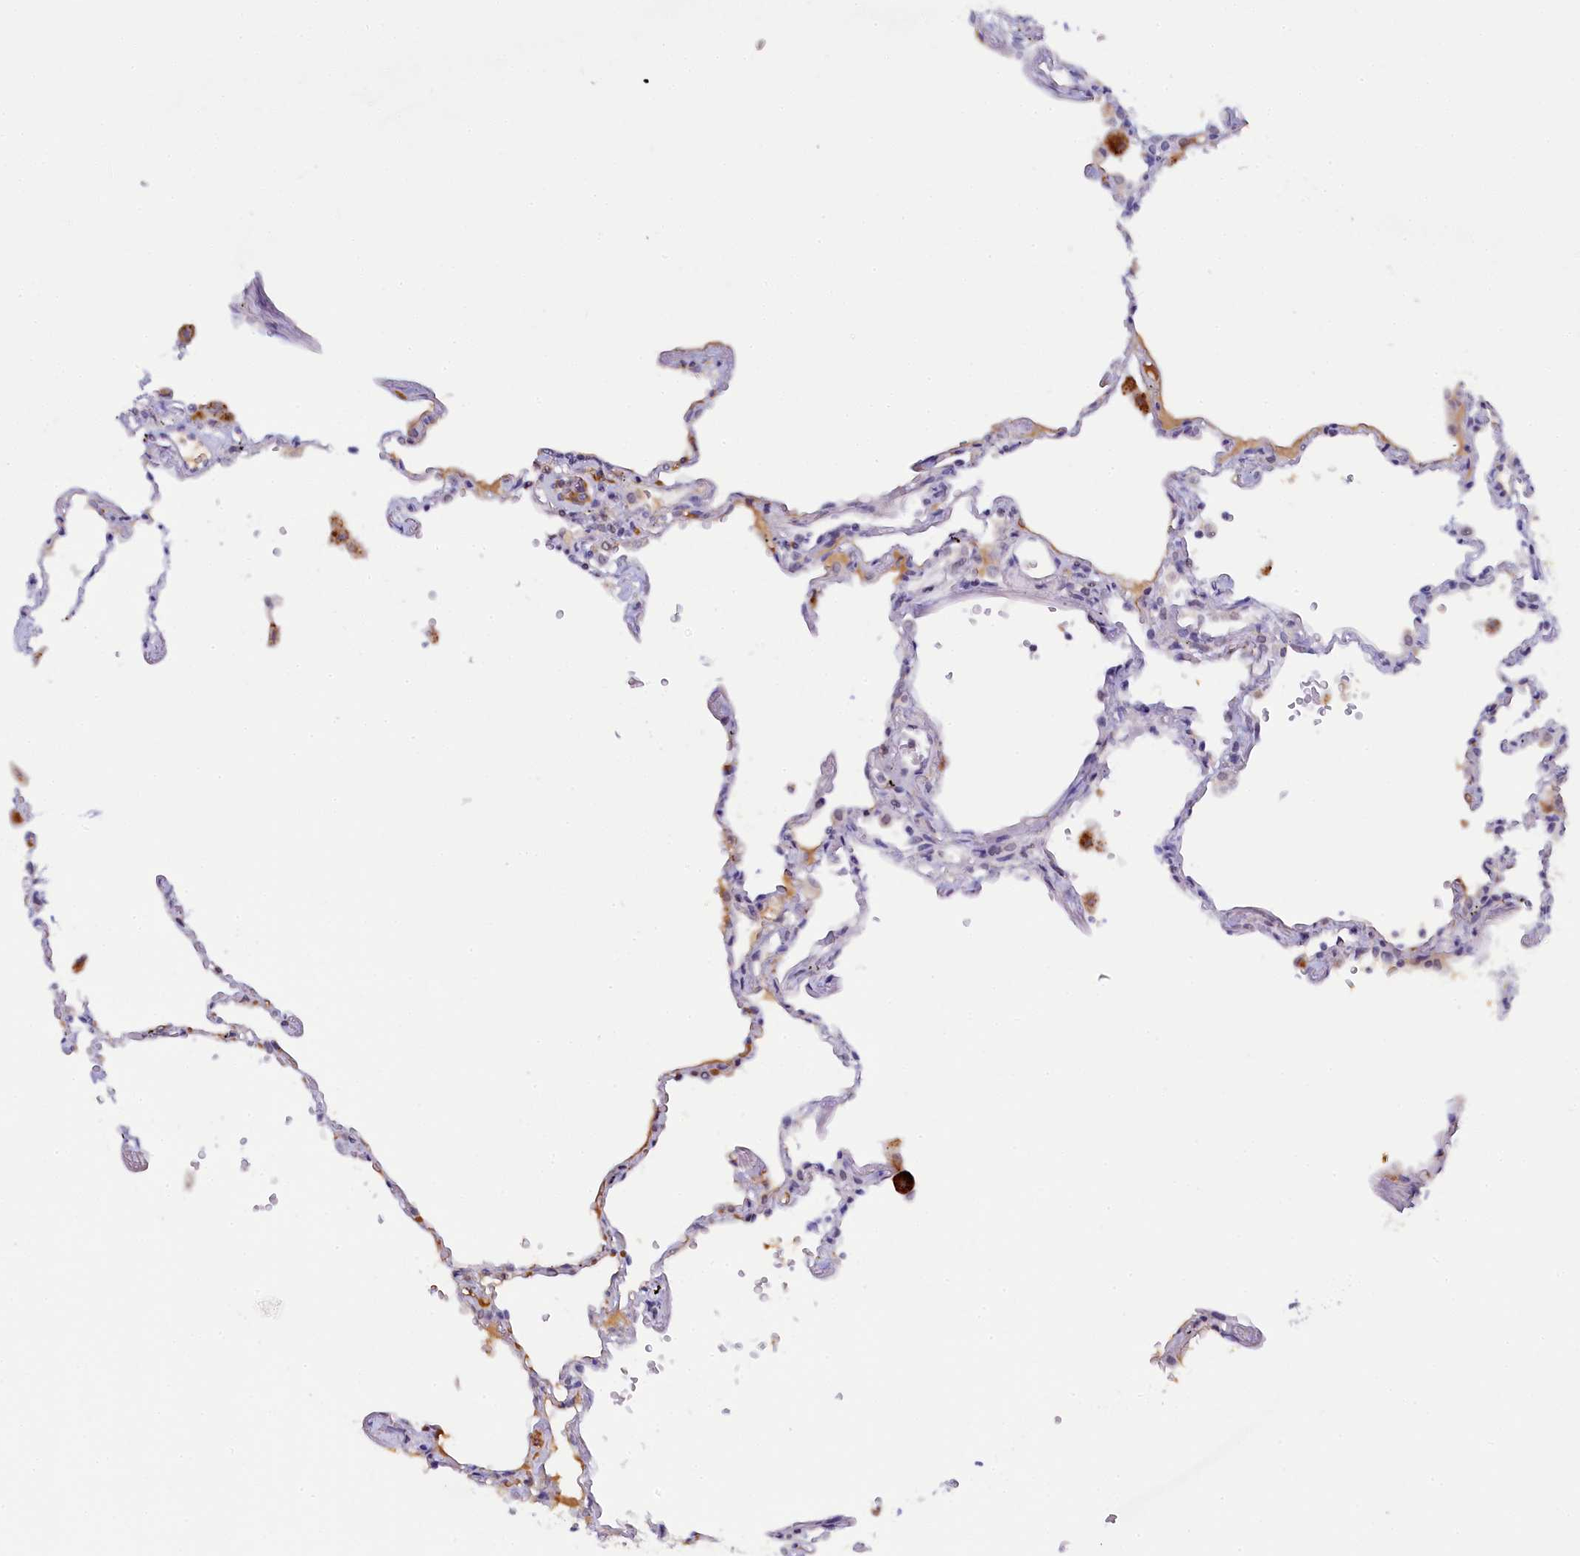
{"staining": {"intensity": "moderate", "quantity": "<25%", "location": "nuclear"}, "tissue": "lung", "cell_type": "Alveolar cells", "image_type": "normal", "snomed": [{"axis": "morphology", "description": "Normal tissue, NOS"}, {"axis": "topography", "description": "Lung"}], "caption": "Lung stained with DAB (3,3'-diaminobenzidine) immunohistochemistry (IHC) demonstrates low levels of moderate nuclear expression in approximately <25% of alveolar cells.", "gene": "INTS14", "patient": {"sex": "female", "age": 67}}